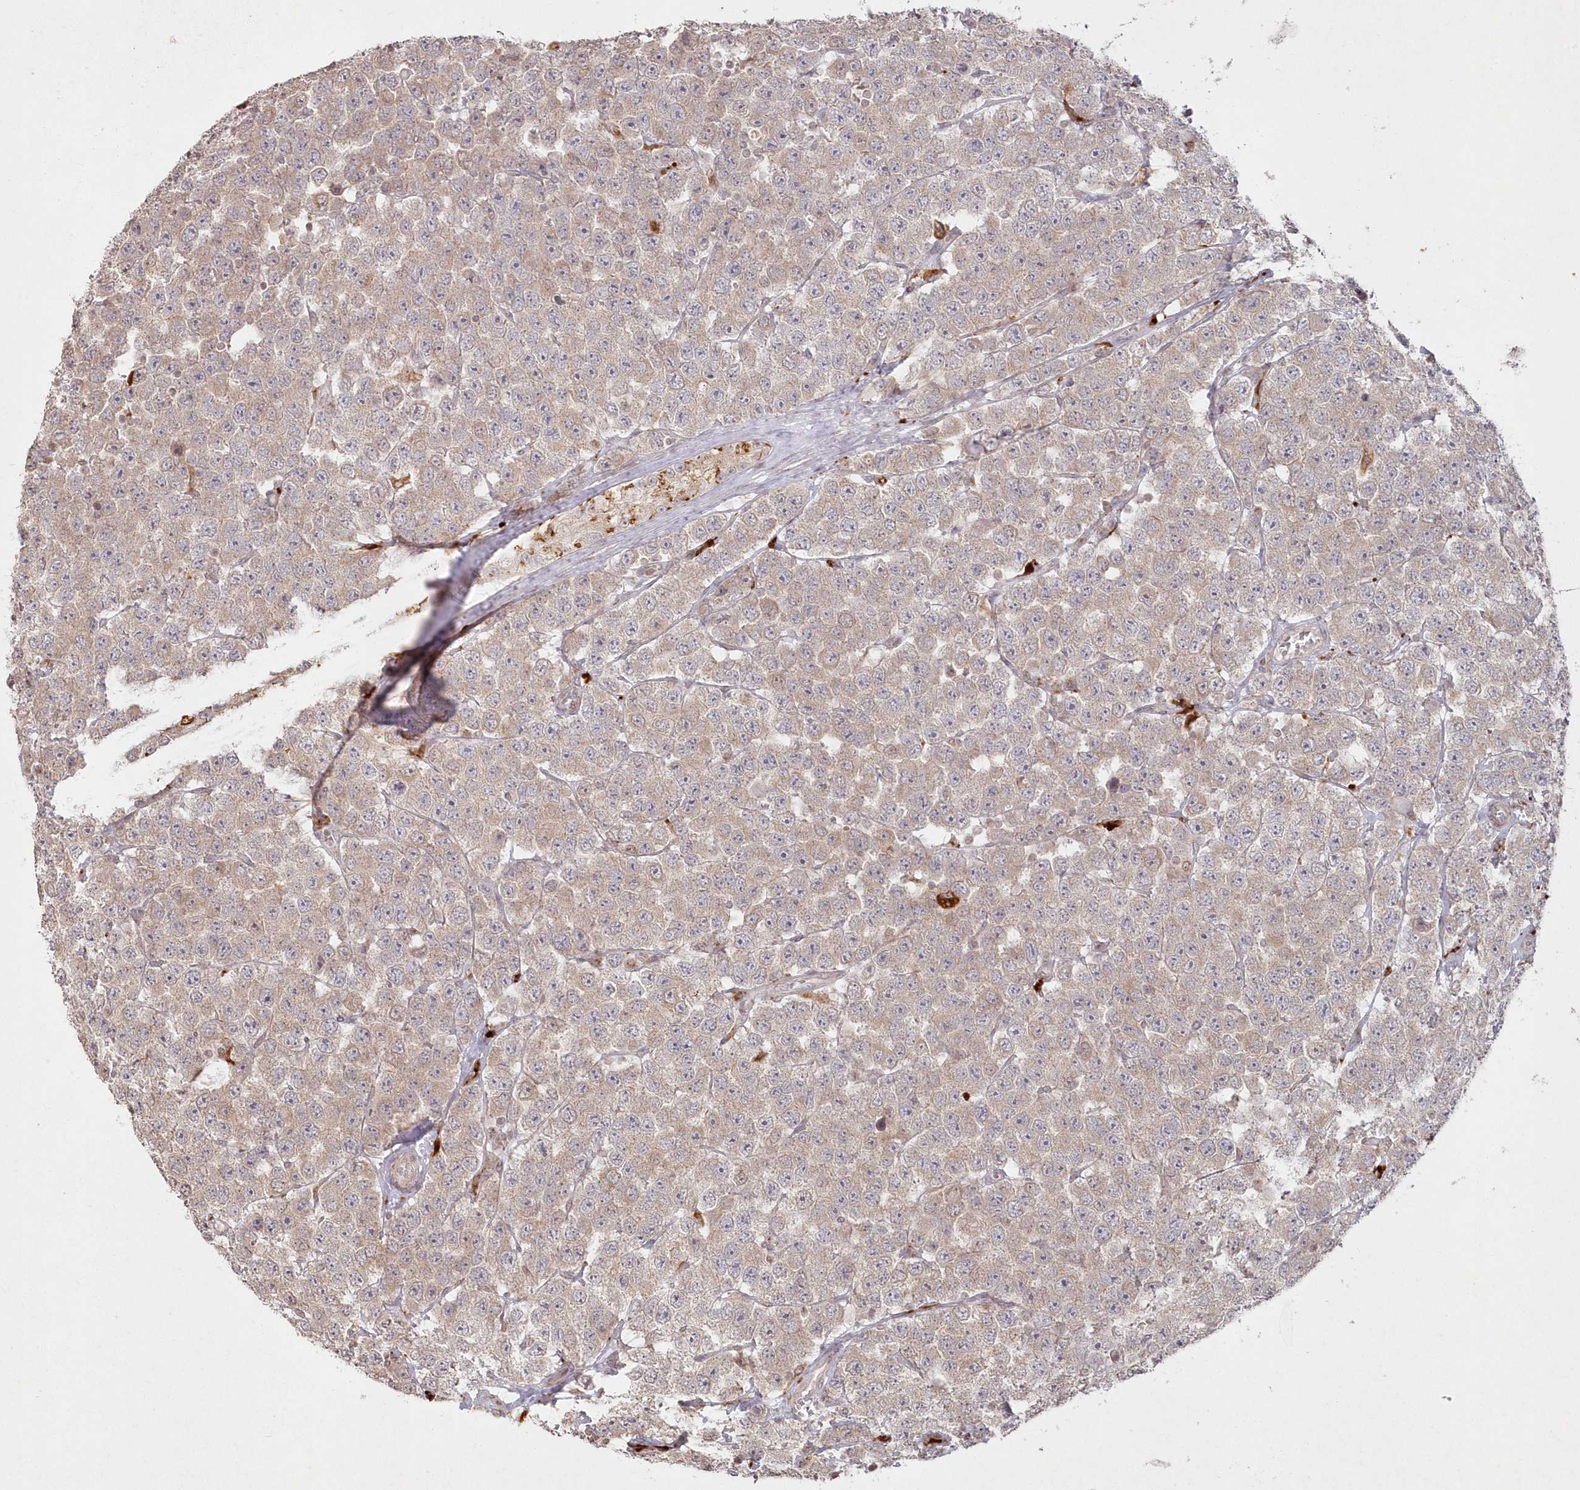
{"staining": {"intensity": "weak", "quantity": ">75%", "location": "cytoplasmic/membranous"}, "tissue": "testis cancer", "cell_type": "Tumor cells", "image_type": "cancer", "snomed": [{"axis": "morphology", "description": "Seminoma, NOS"}, {"axis": "topography", "description": "Testis"}], "caption": "Tumor cells reveal low levels of weak cytoplasmic/membranous expression in approximately >75% of cells in human seminoma (testis). The protein is shown in brown color, while the nuclei are stained blue.", "gene": "ARSB", "patient": {"sex": "male", "age": 28}}